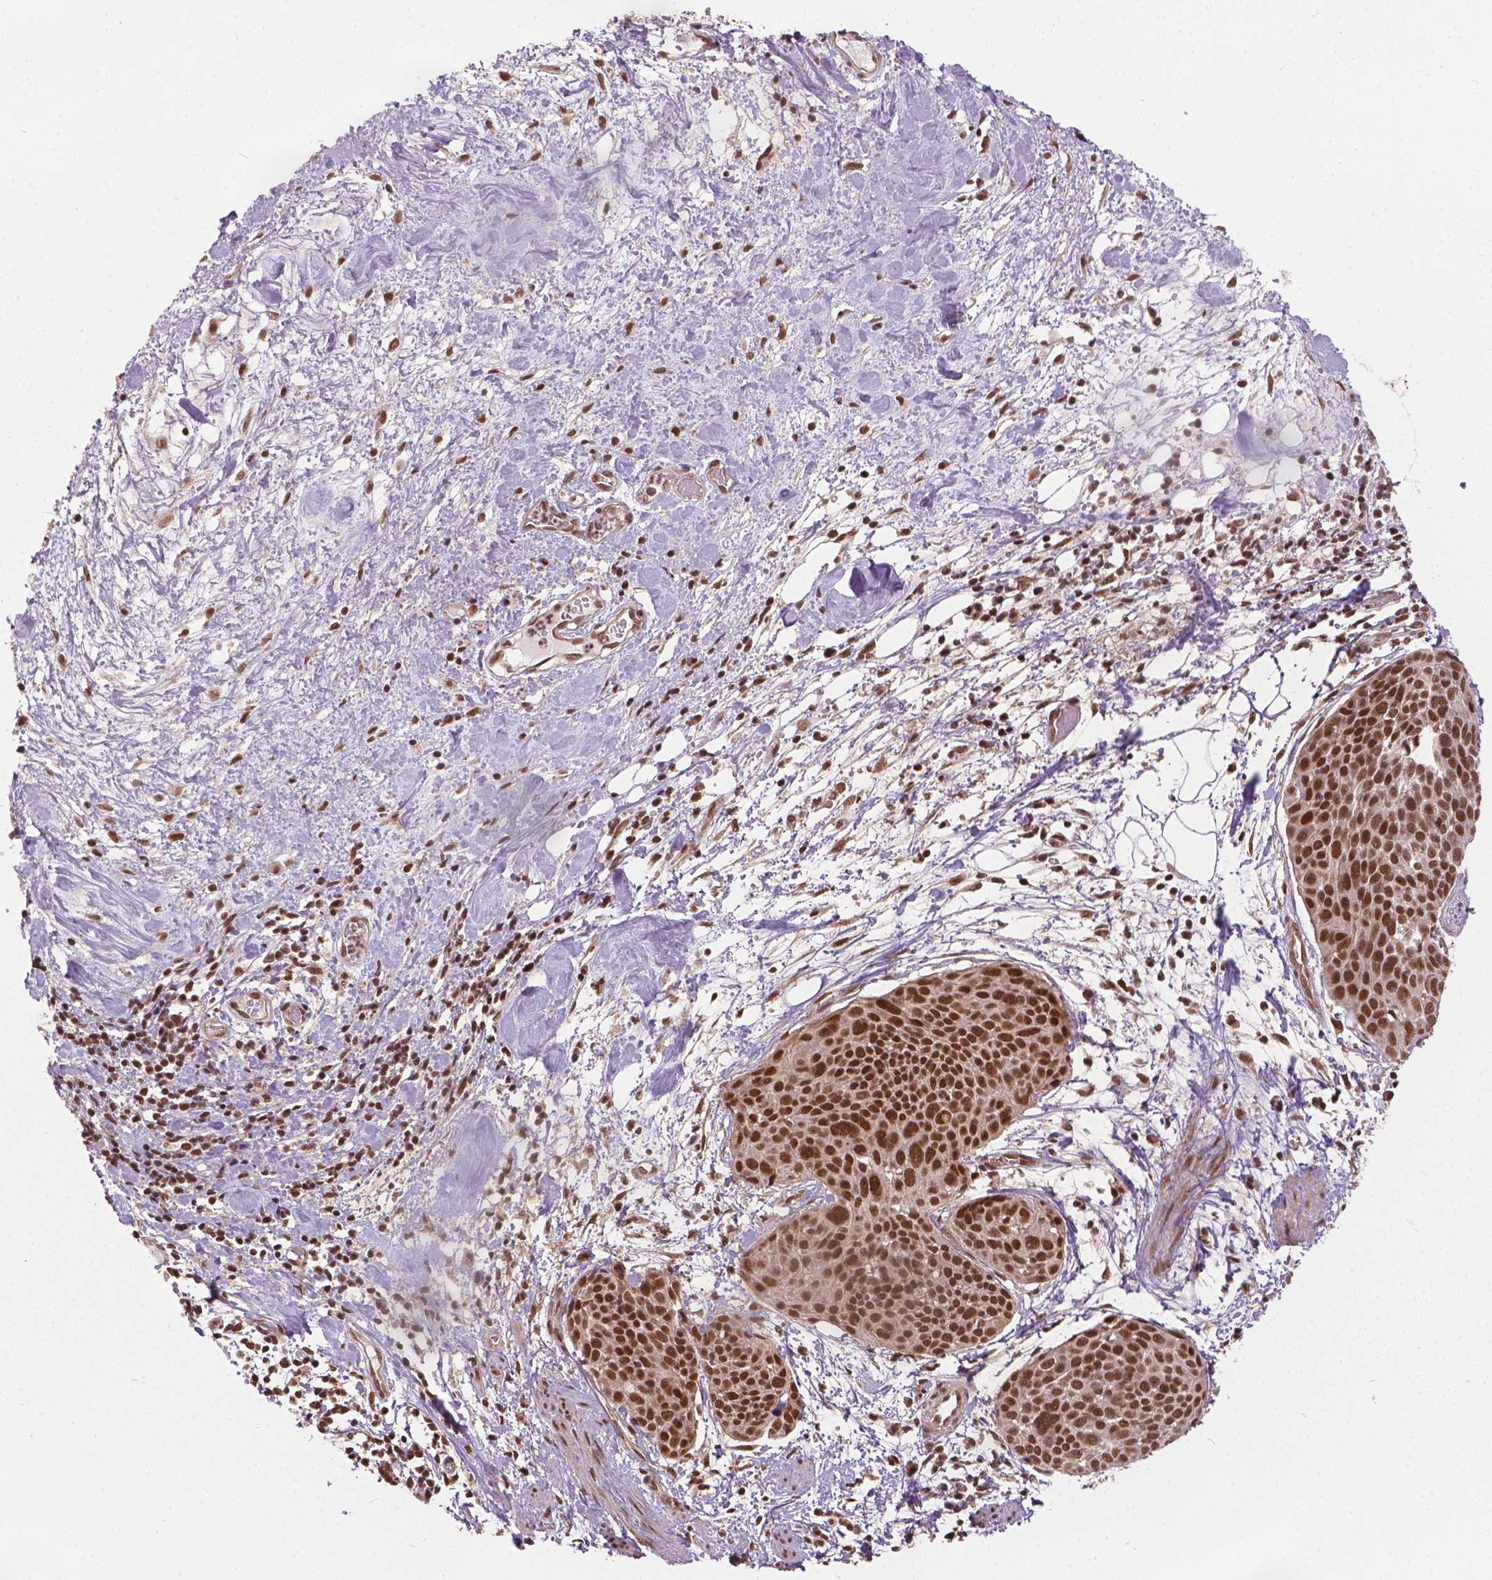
{"staining": {"intensity": "moderate", "quantity": ">75%", "location": "nuclear"}, "tissue": "cervical cancer", "cell_type": "Tumor cells", "image_type": "cancer", "snomed": [{"axis": "morphology", "description": "Squamous cell carcinoma, NOS"}, {"axis": "topography", "description": "Cervix"}], "caption": "DAB (3,3'-diaminobenzidine) immunohistochemical staining of human cervical cancer (squamous cell carcinoma) reveals moderate nuclear protein staining in about >75% of tumor cells.", "gene": "GPS2", "patient": {"sex": "female", "age": 39}}